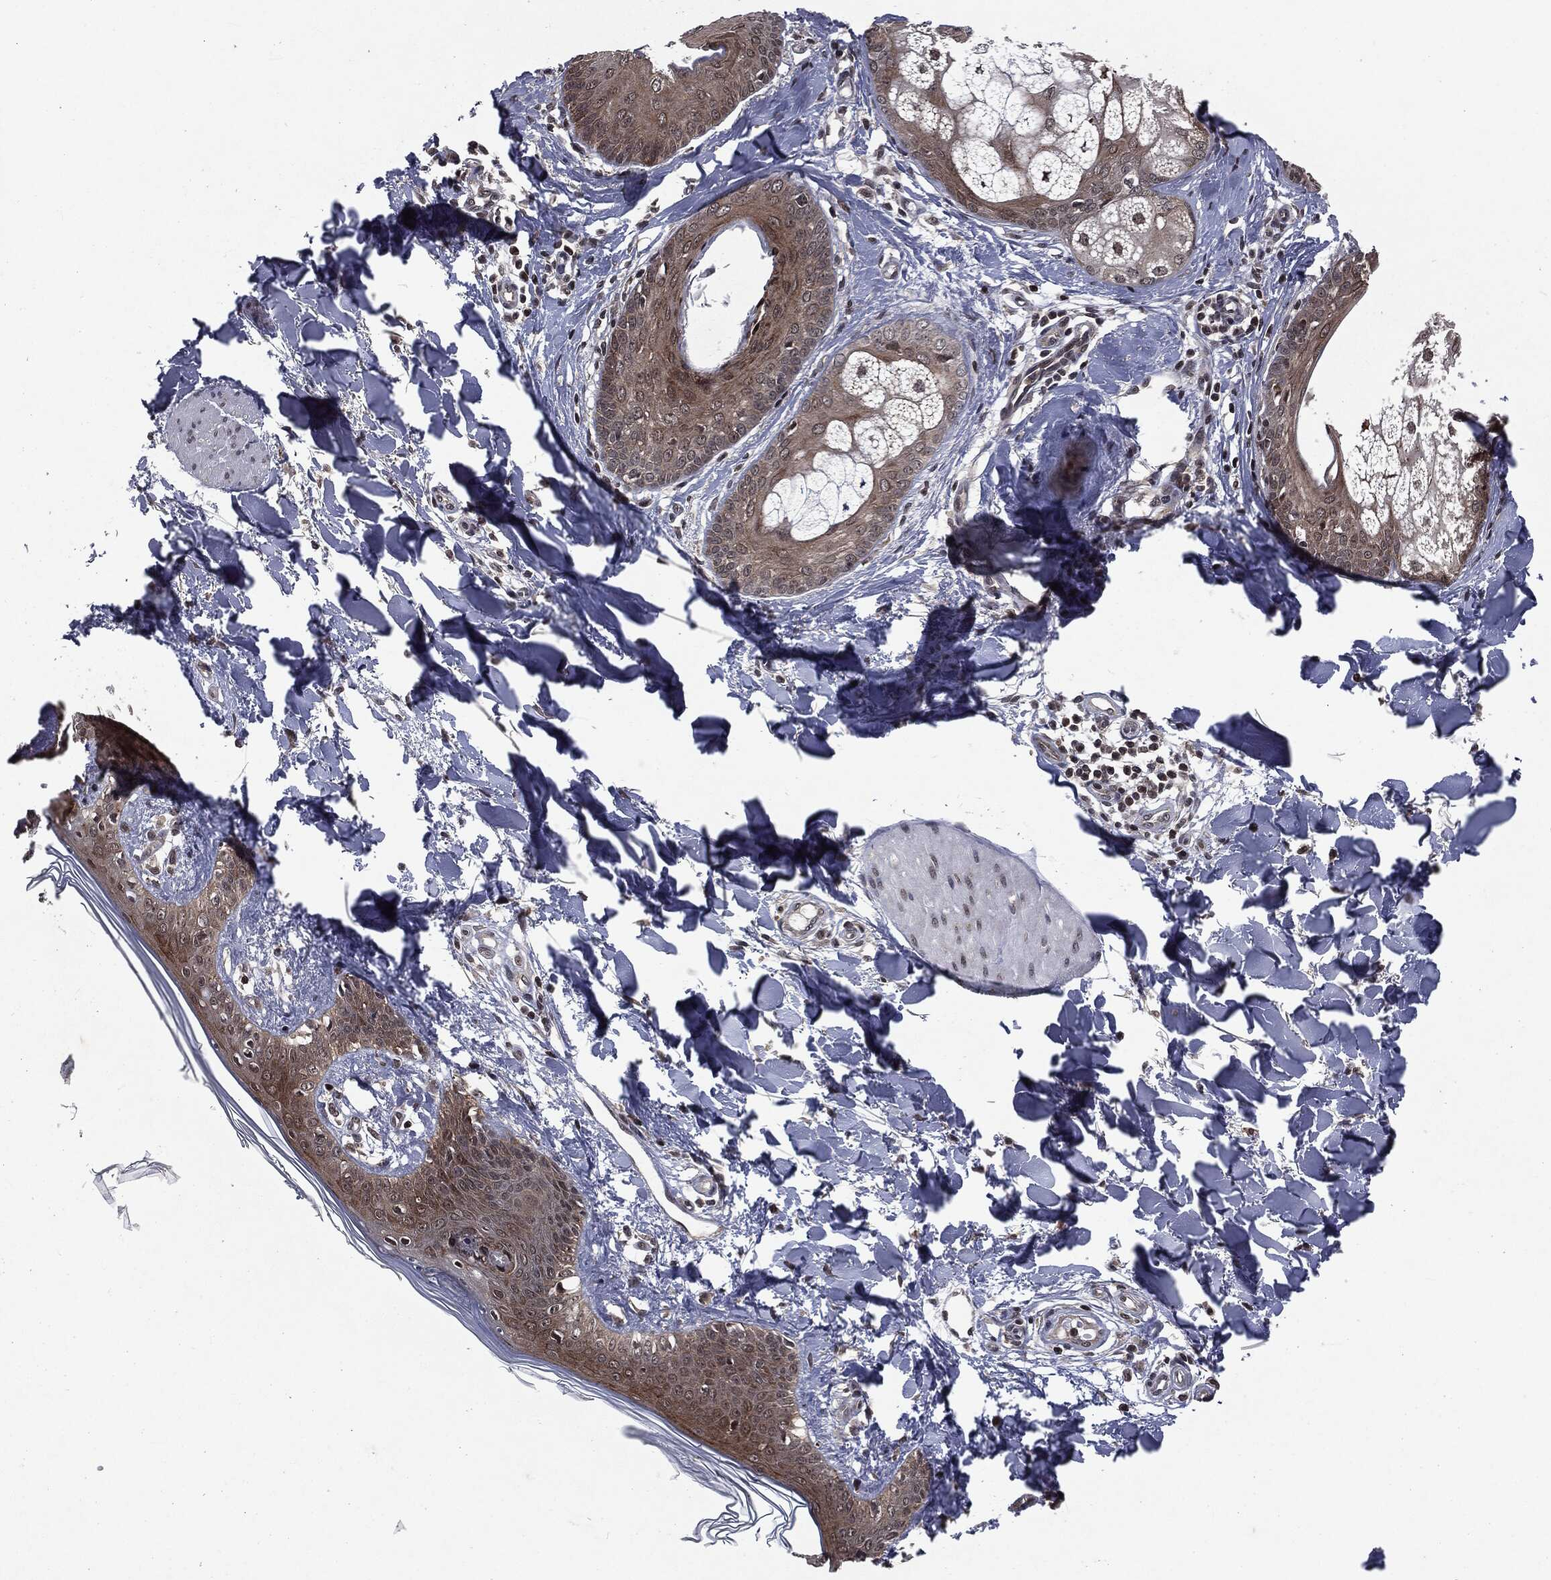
{"staining": {"intensity": "strong", "quantity": ">75%", "location": "nuclear"}, "tissue": "skin", "cell_type": "Fibroblasts", "image_type": "normal", "snomed": [{"axis": "morphology", "description": "Normal tissue, NOS"}, {"axis": "morphology", "description": "Malignant melanoma, NOS"}, {"axis": "topography", "description": "Skin"}], "caption": "Immunohistochemistry photomicrograph of normal skin stained for a protein (brown), which exhibits high levels of strong nuclear positivity in about >75% of fibroblasts.", "gene": "STAU2", "patient": {"sex": "female", "age": 34}}